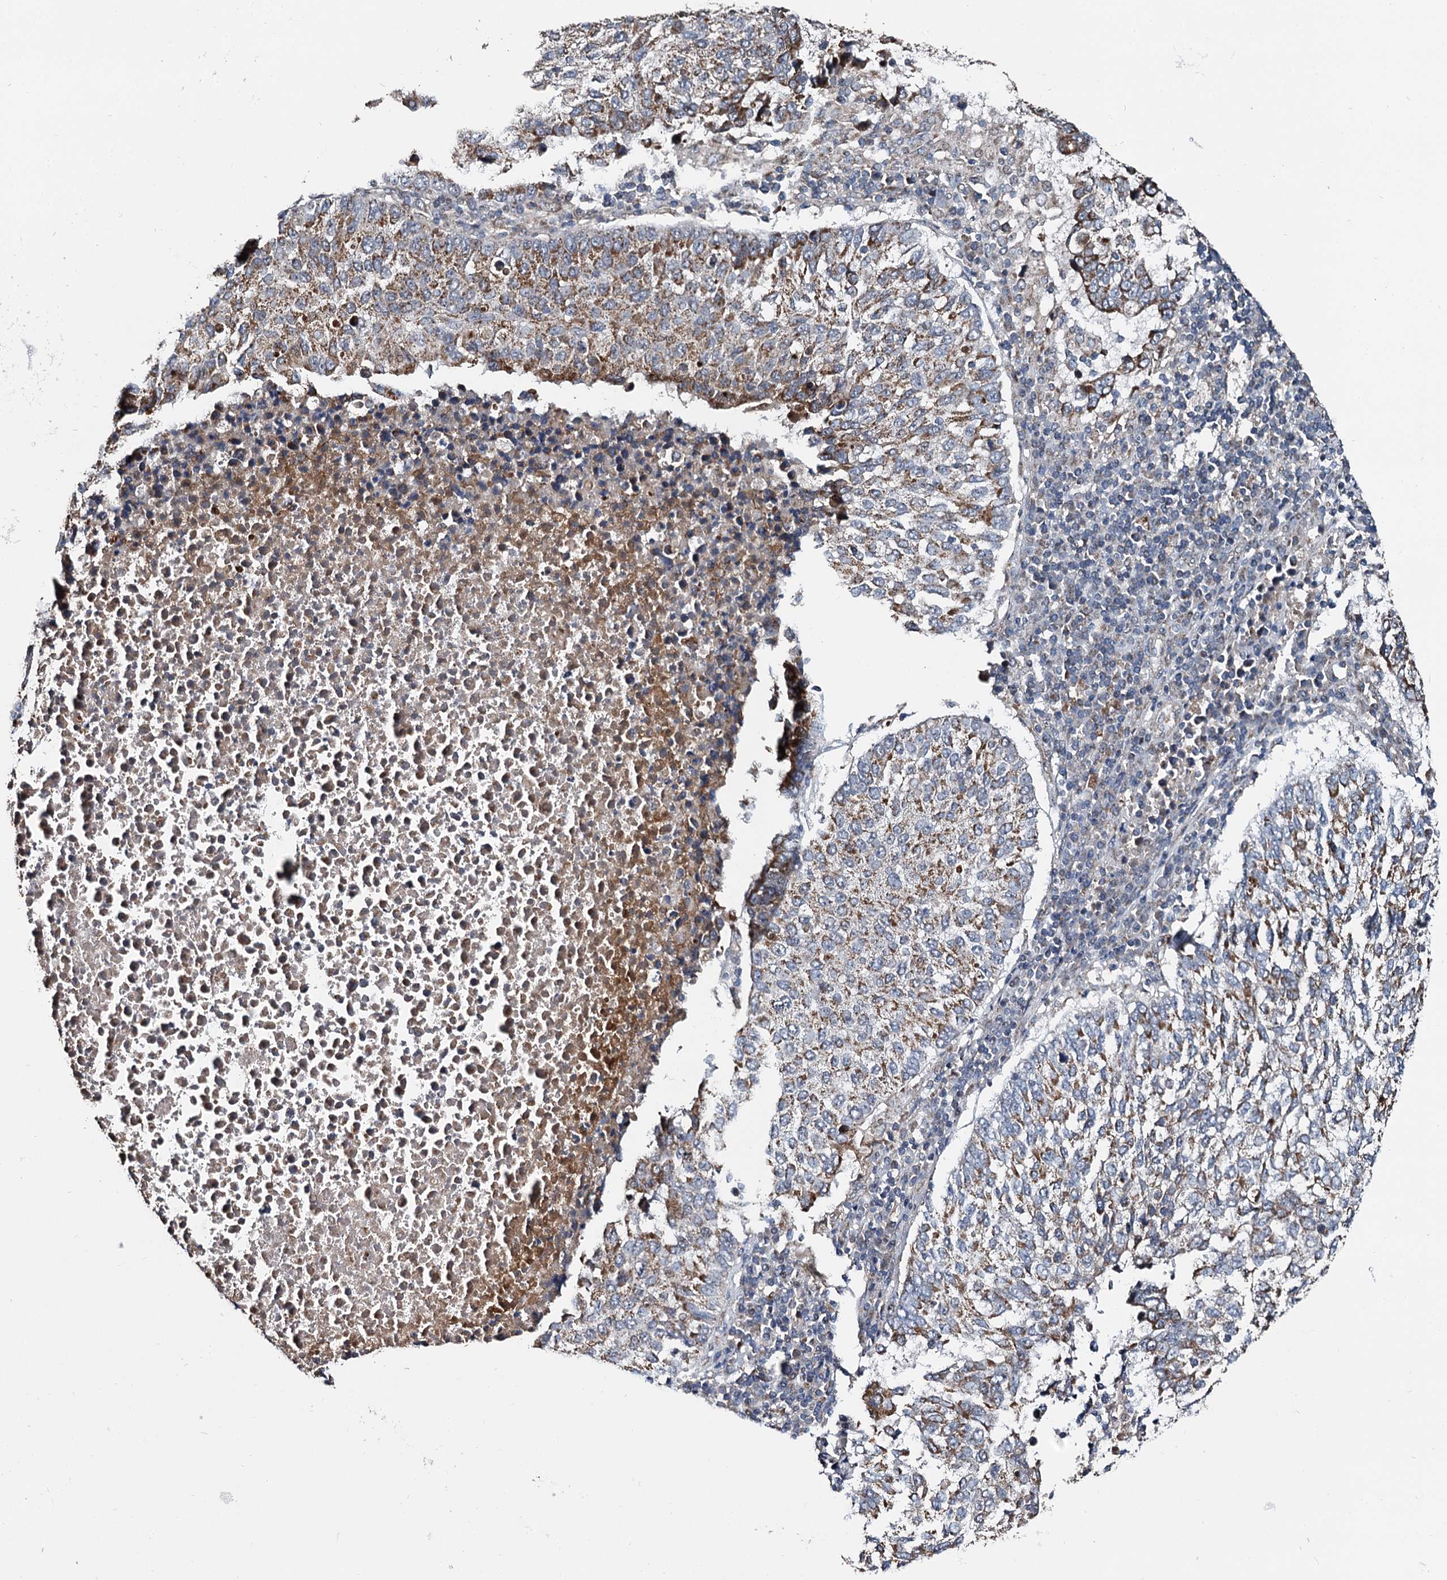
{"staining": {"intensity": "moderate", "quantity": ">75%", "location": "cytoplasmic/membranous"}, "tissue": "lung cancer", "cell_type": "Tumor cells", "image_type": "cancer", "snomed": [{"axis": "morphology", "description": "Squamous cell carcinoma, NOS"}, {"axis": "topography", "description": "Lung"}], "caption": "Protein expression analysis of lung squamous cell carcinoma shows moderate cytoplasmic/membranous expression in approximately >75% of tumor cells. The staining was performed using DAB (3,3'-diaminobenzidine), with brown indicating positive protein expression. Nuclei are stained blue with hematoxylin.", "gene": "SPRYD3", "patient": {"sex": "male", "age": 73}}